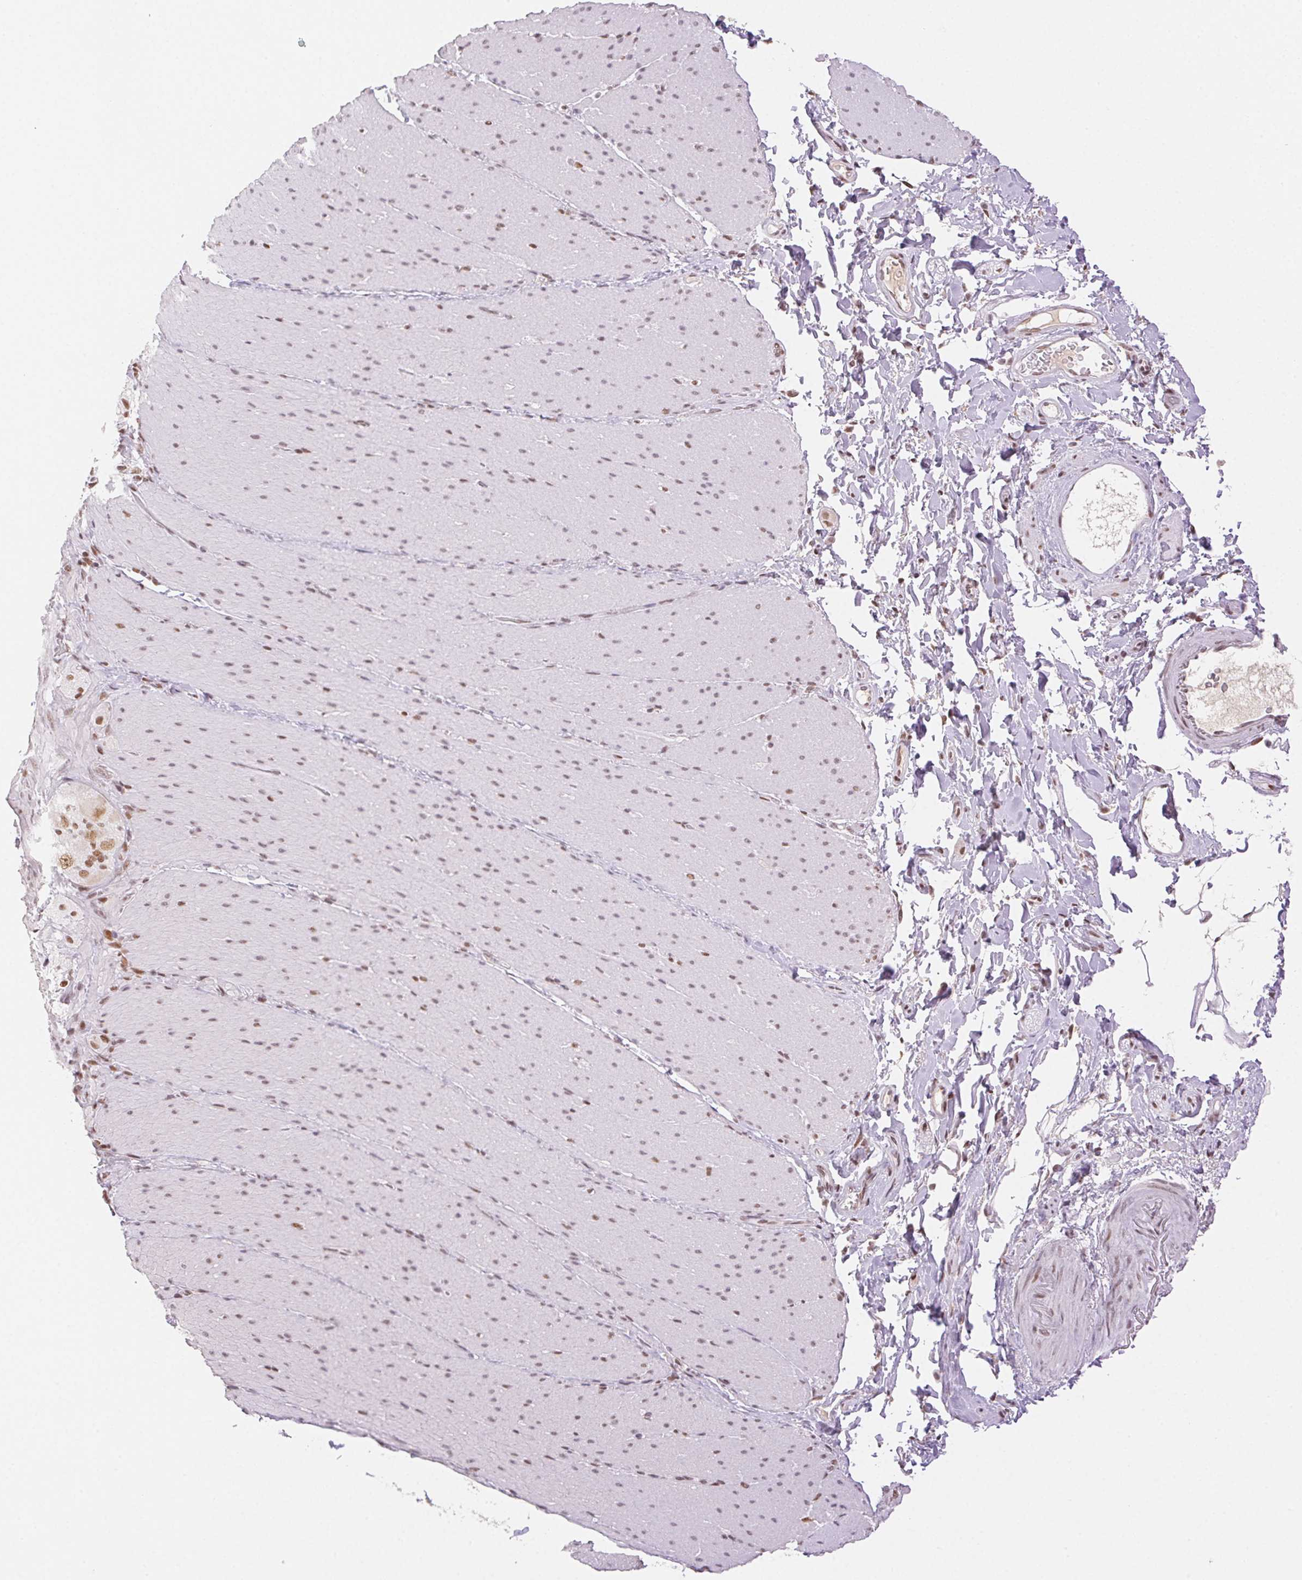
{"staining": {"intensity": "moderate", "quantity": "25%-75%", "location": "nuclear"}, "tissue": "smooth muscle", "cell_type": "Smooth muscle cells", "image_type": "normal", "snomed": [{"axis": "morphology", "description": "Normal tissue, NOS"}, {"axis": "topography", "description": "Smooth muscle"}, {"axis": "topography", "description": "Colon"}], "caption": "Immunohistochemistry (IHC) of benign human smooth muscle demonstrates medium levels of moderate nuclear positivity in approximately 25%-75% of smooth muscle cells. (DAB (3,3'-diaminobenzidine) IHC with brightfield microscopy, high magnification).", "gene": "H2AZ1", "patient": {"sex": "male", "age": 73}}